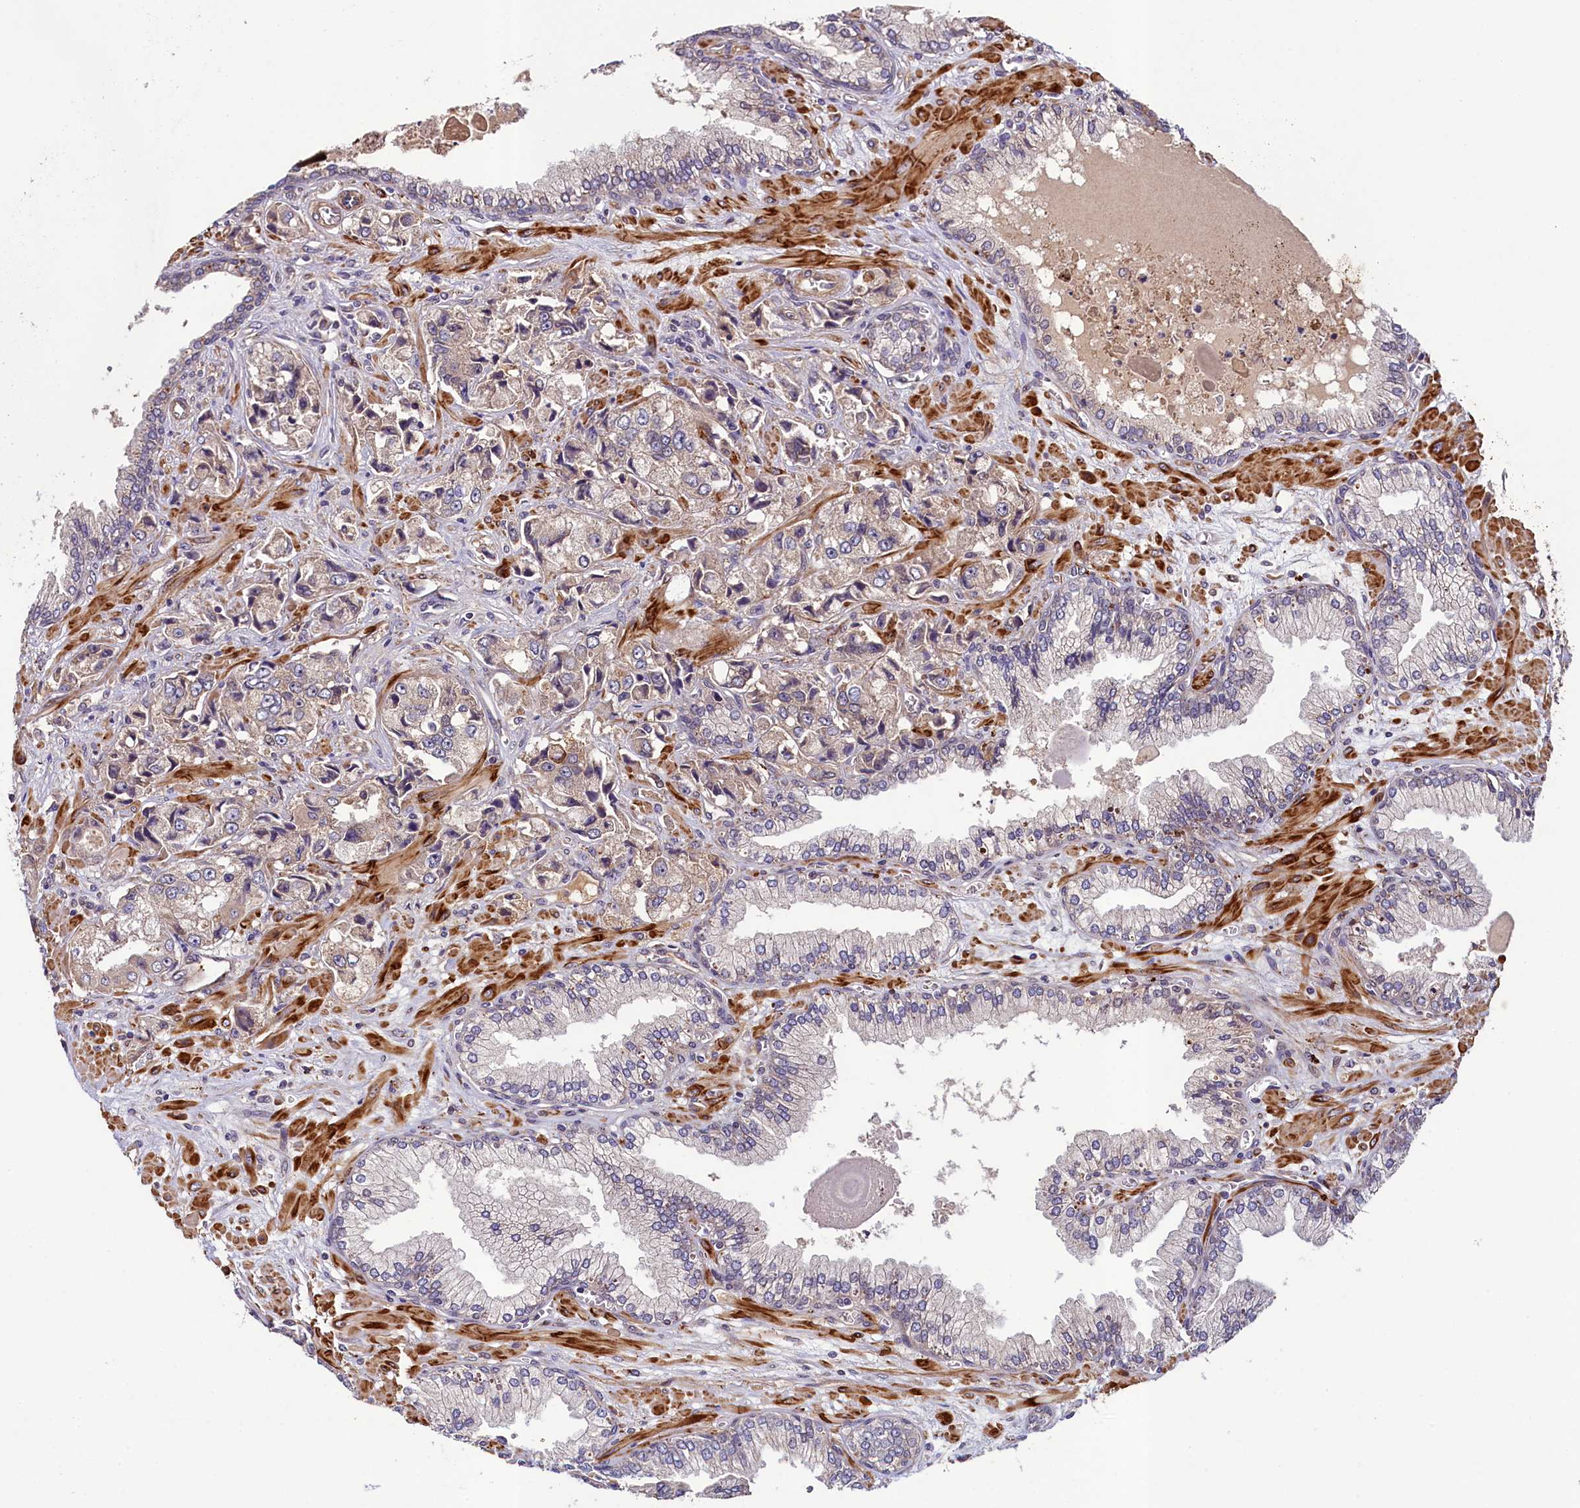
{"staining": {"intensity": "weak", "quantity": "<25%", "location": "cytoplasmic/membranous"}, "tissue": "prostate cancer", "cell_type": "Tumor cells", "image_type": "cancer", "snomed": [{"axis": "morphology", "description": "Adenocarcinoma, High grade"}, {"axis": "topography", "description": "Prostate"}], "caption": "Tumor cells show no significant protein positivity in prostate high-grade adenocarcinoma.", "gene": "CCDC102A", "patient": {"sex": "male", "age": 74}}